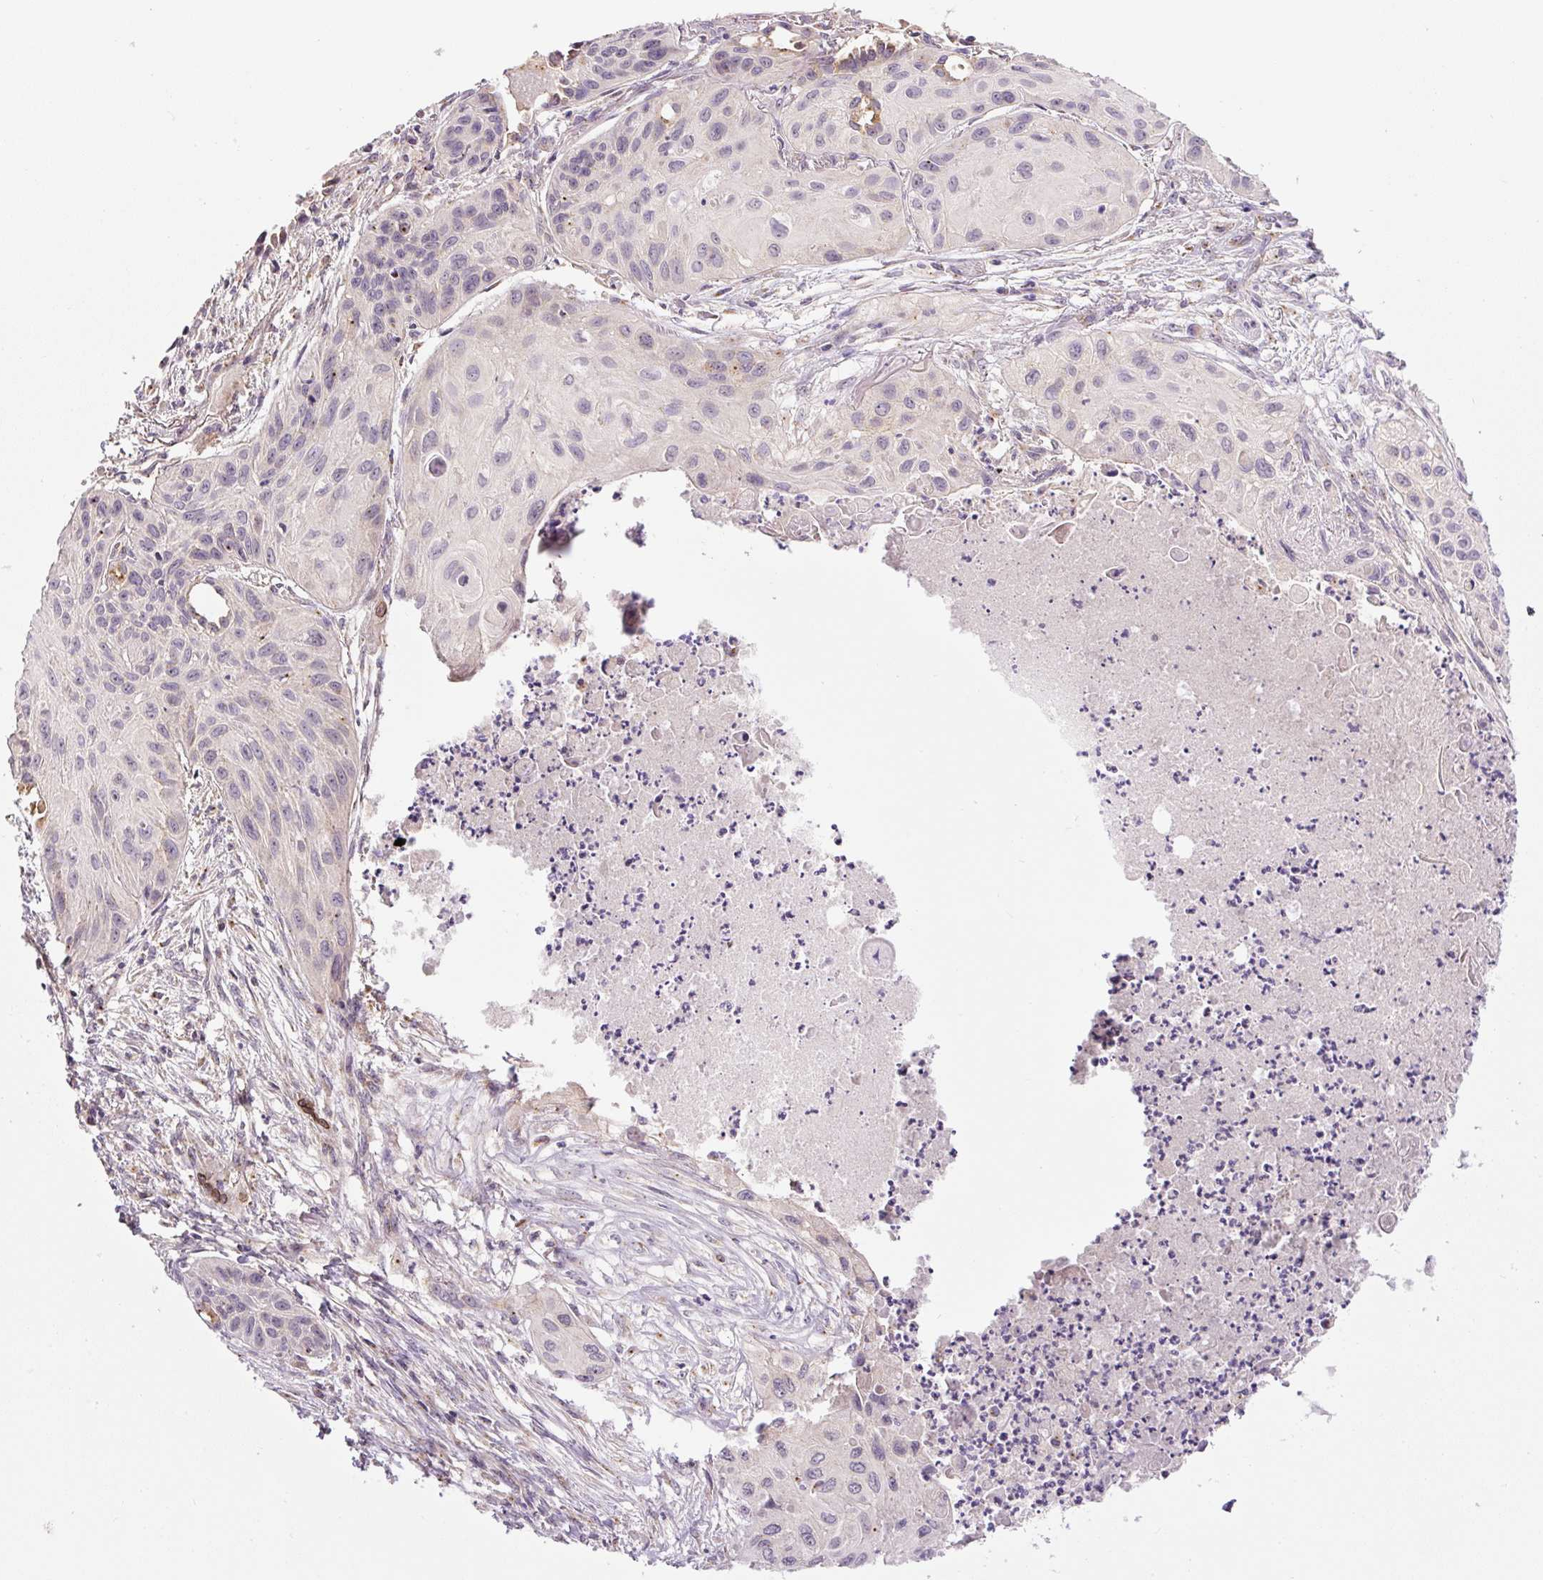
{"staining": {"intensity": "weak", "quantity": "<25%", "location": "cytoplasmic/membranous"}, "tissue": "lung cancer", "cell_type": "Tumor cells", "image_type": "cancer", "snomed": [{"axis": "morphology", "description": "Squamous cell carcinoma, NOS"}, {"axis": "topography", "description": "Lung"}], "caption": "This is an immunohistochemistry image of lung cancer. There is no staining in tumor cells.", "gene": "PCM1", "patient": {"sex": "male", "age": 71}}